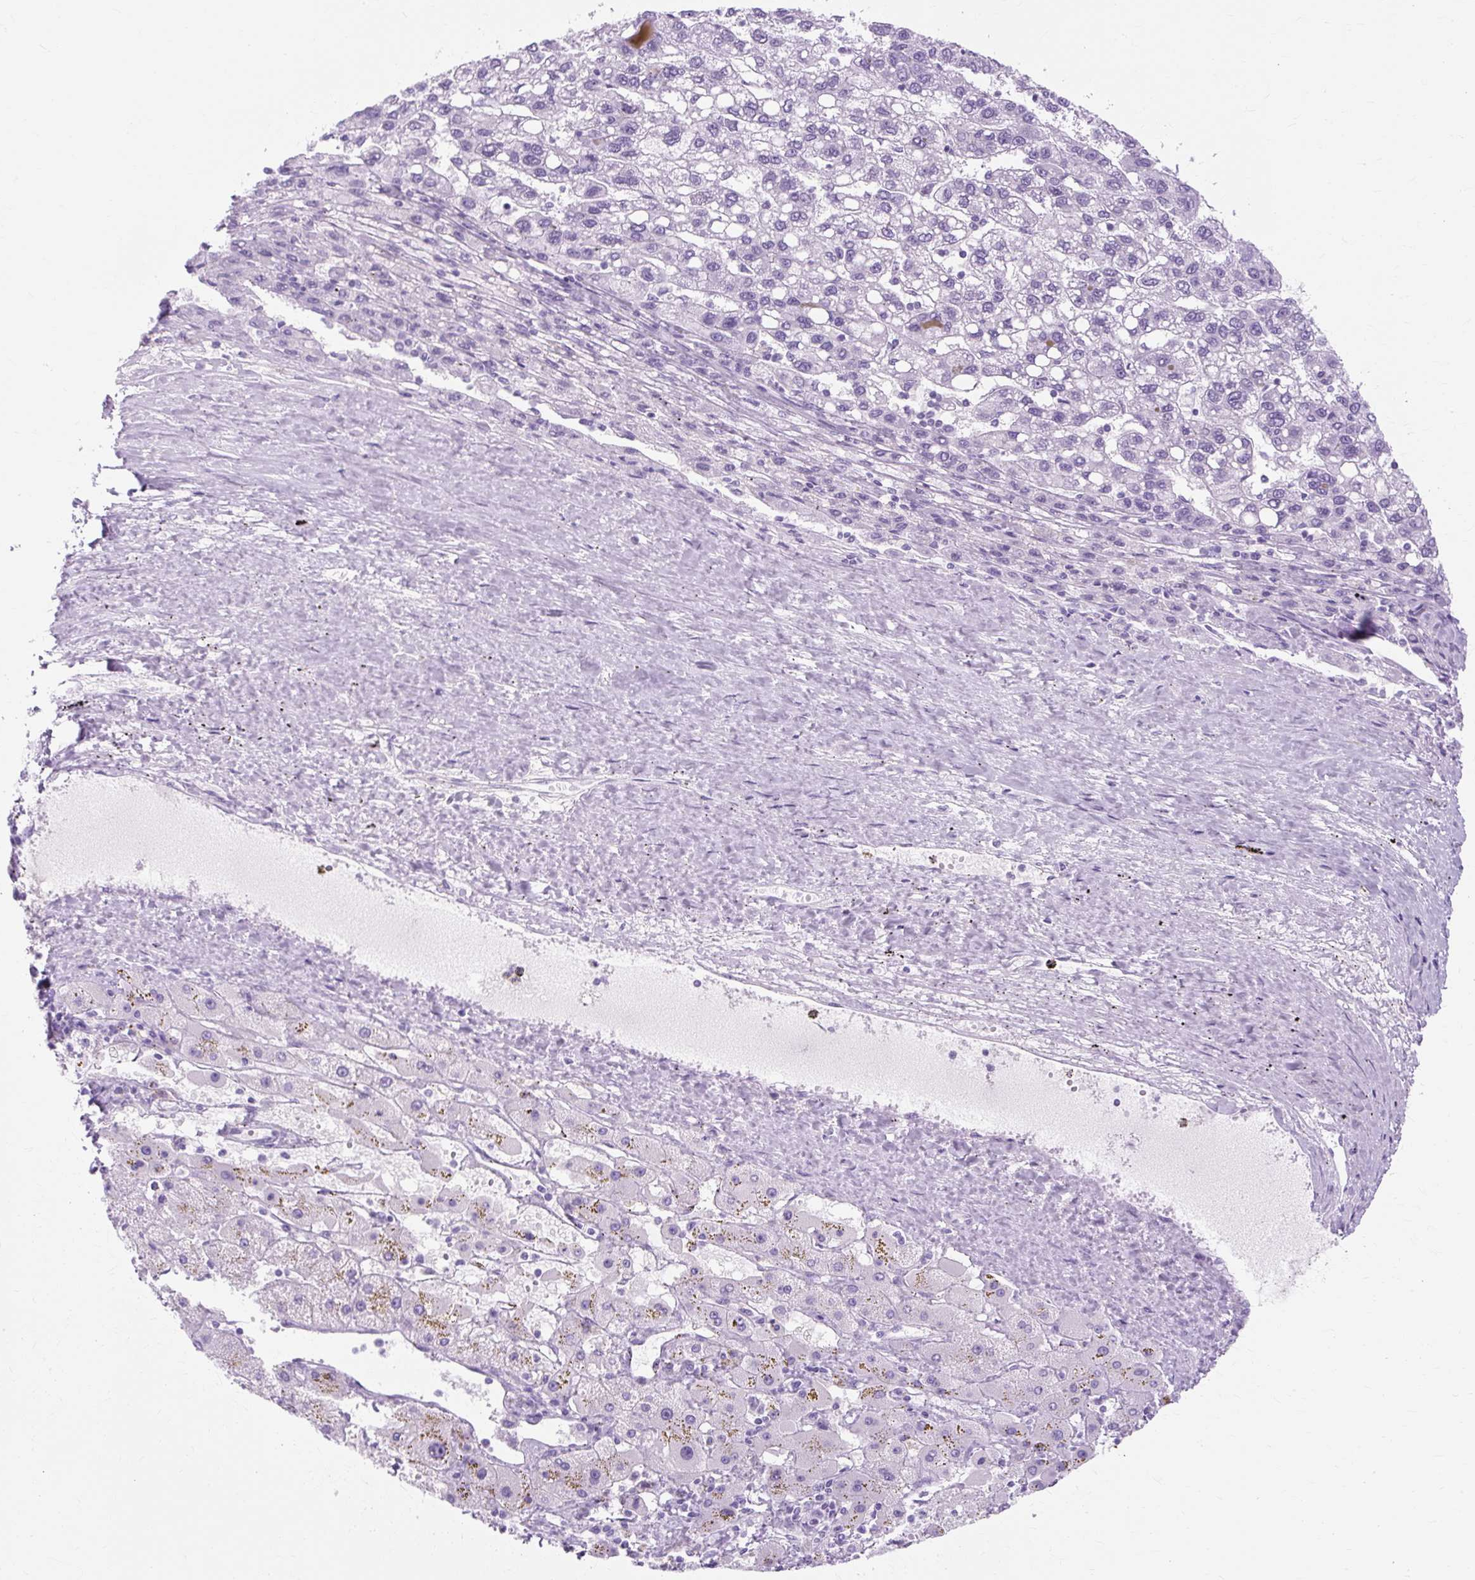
{"staining": {"intensity": "negative", "quantity": "none", "location": "none"}, "tissue": "liver cancer", "cell_type": "Tumor cells", "image_type": "cancer", "snomed": [{"axis": "morphology", "description": "Carcinoma, Hepatocellular, NOS"}, {"axis": "topography", "description": "Liver"}], "caption": "Protein analysis of liver cancer demonstrates no significant positivity in tumor cells.", "gene": "TMEM89", "patient": {"sex": "female", "age": 82}}